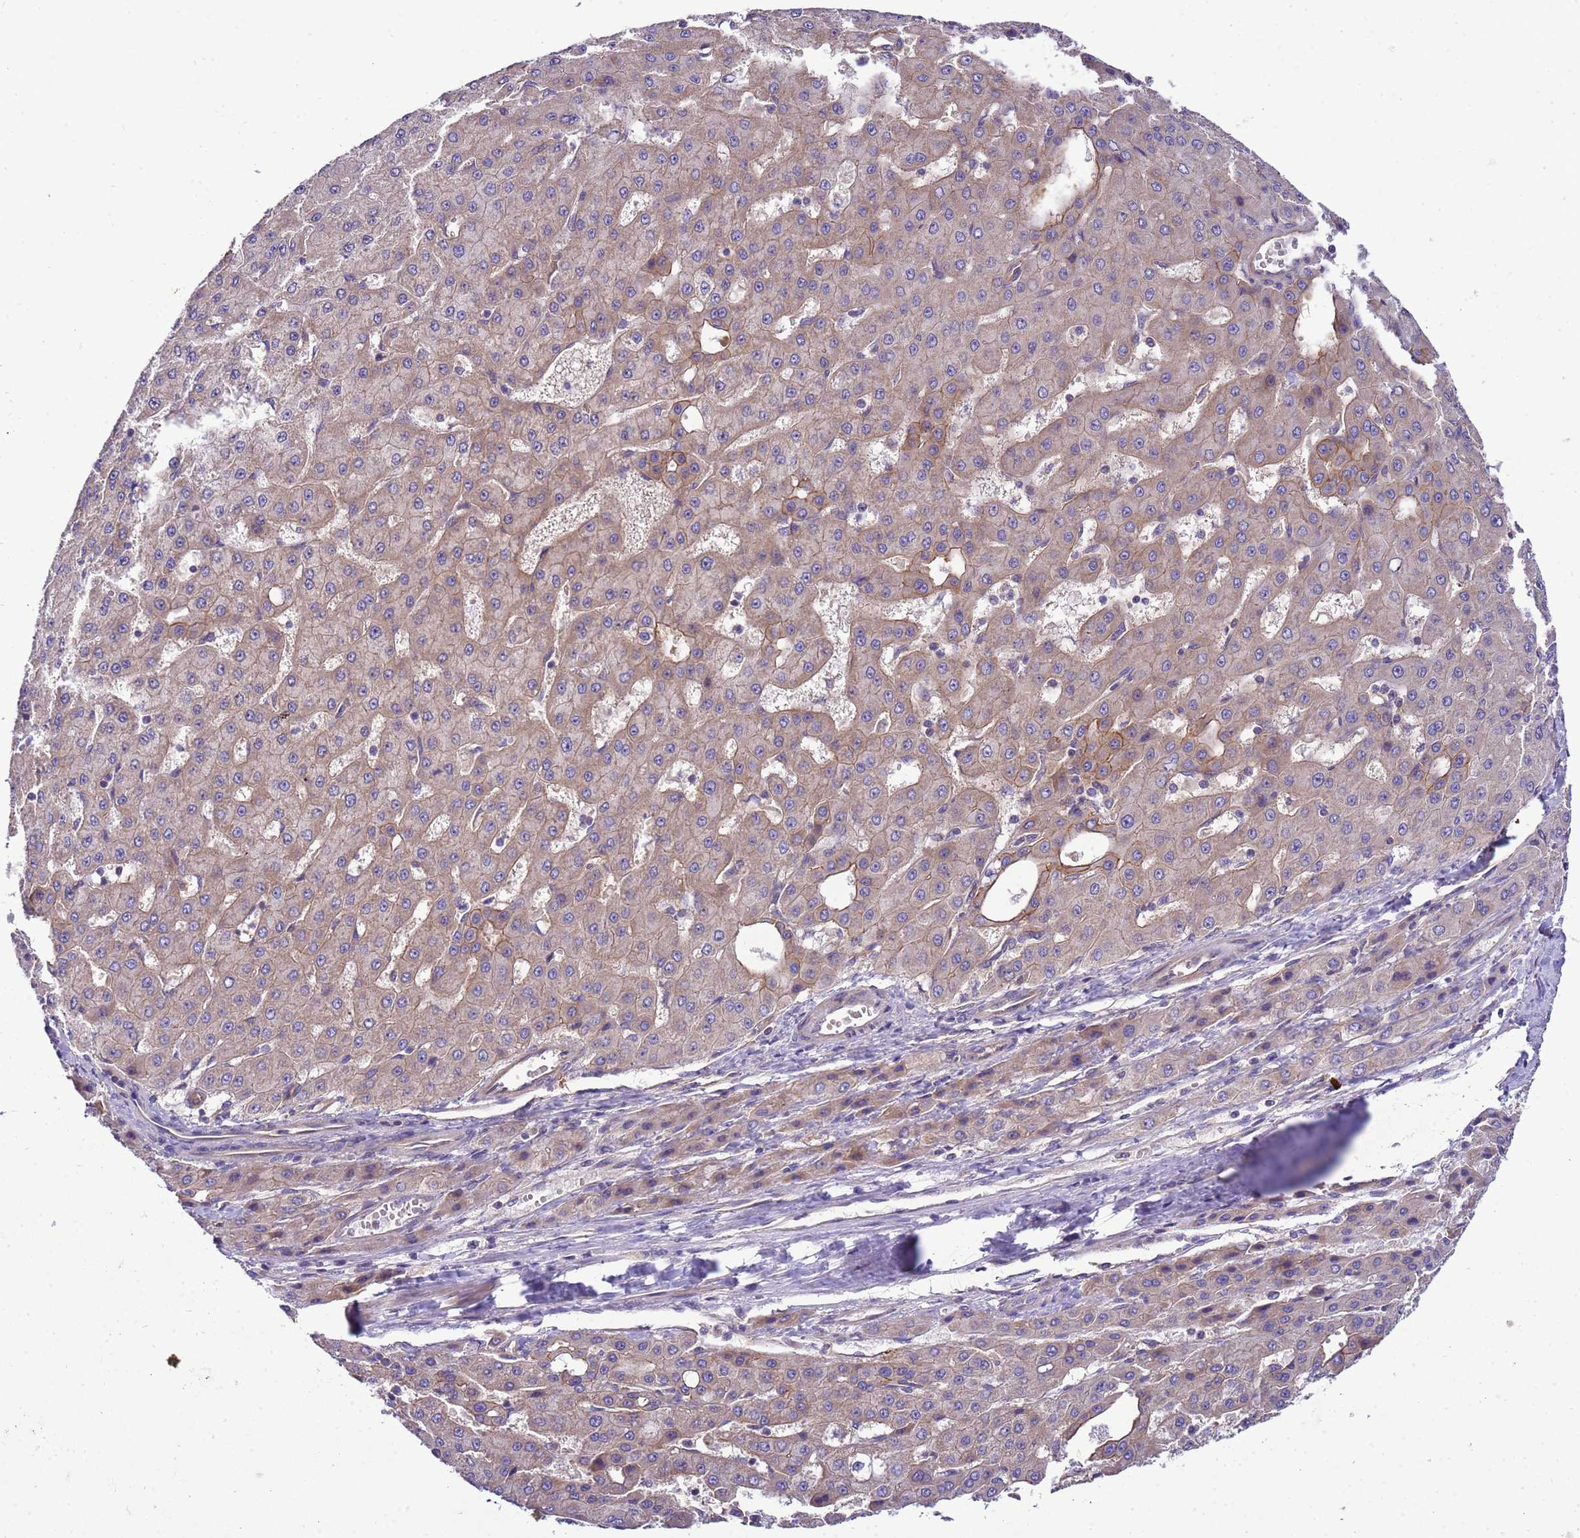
{"staining": {"intensity": "weak", "quantity": "25%-75%", "location": "cytoplasmic/membranous"}, "tissue": "liver cancer", "cell_type": "Tumor cells", "image_type": "cancer", "snomed": [{"axis": "morphology", "description": "Carcinoma, Hepatocellular, NOS"}, {"axis": "topography", "description": "Liver"}], "caption": "The image reveals staining of hepatocellular carcinoma (liver), revealing weak cytoplasmic/membranous protein positivity (brown color) within tumor cells. (DAB IHC, brown staining for protein, blue staining for nuclei).", "gene": "SMCO3", "patient": {"sex": "male", "age": 47}}